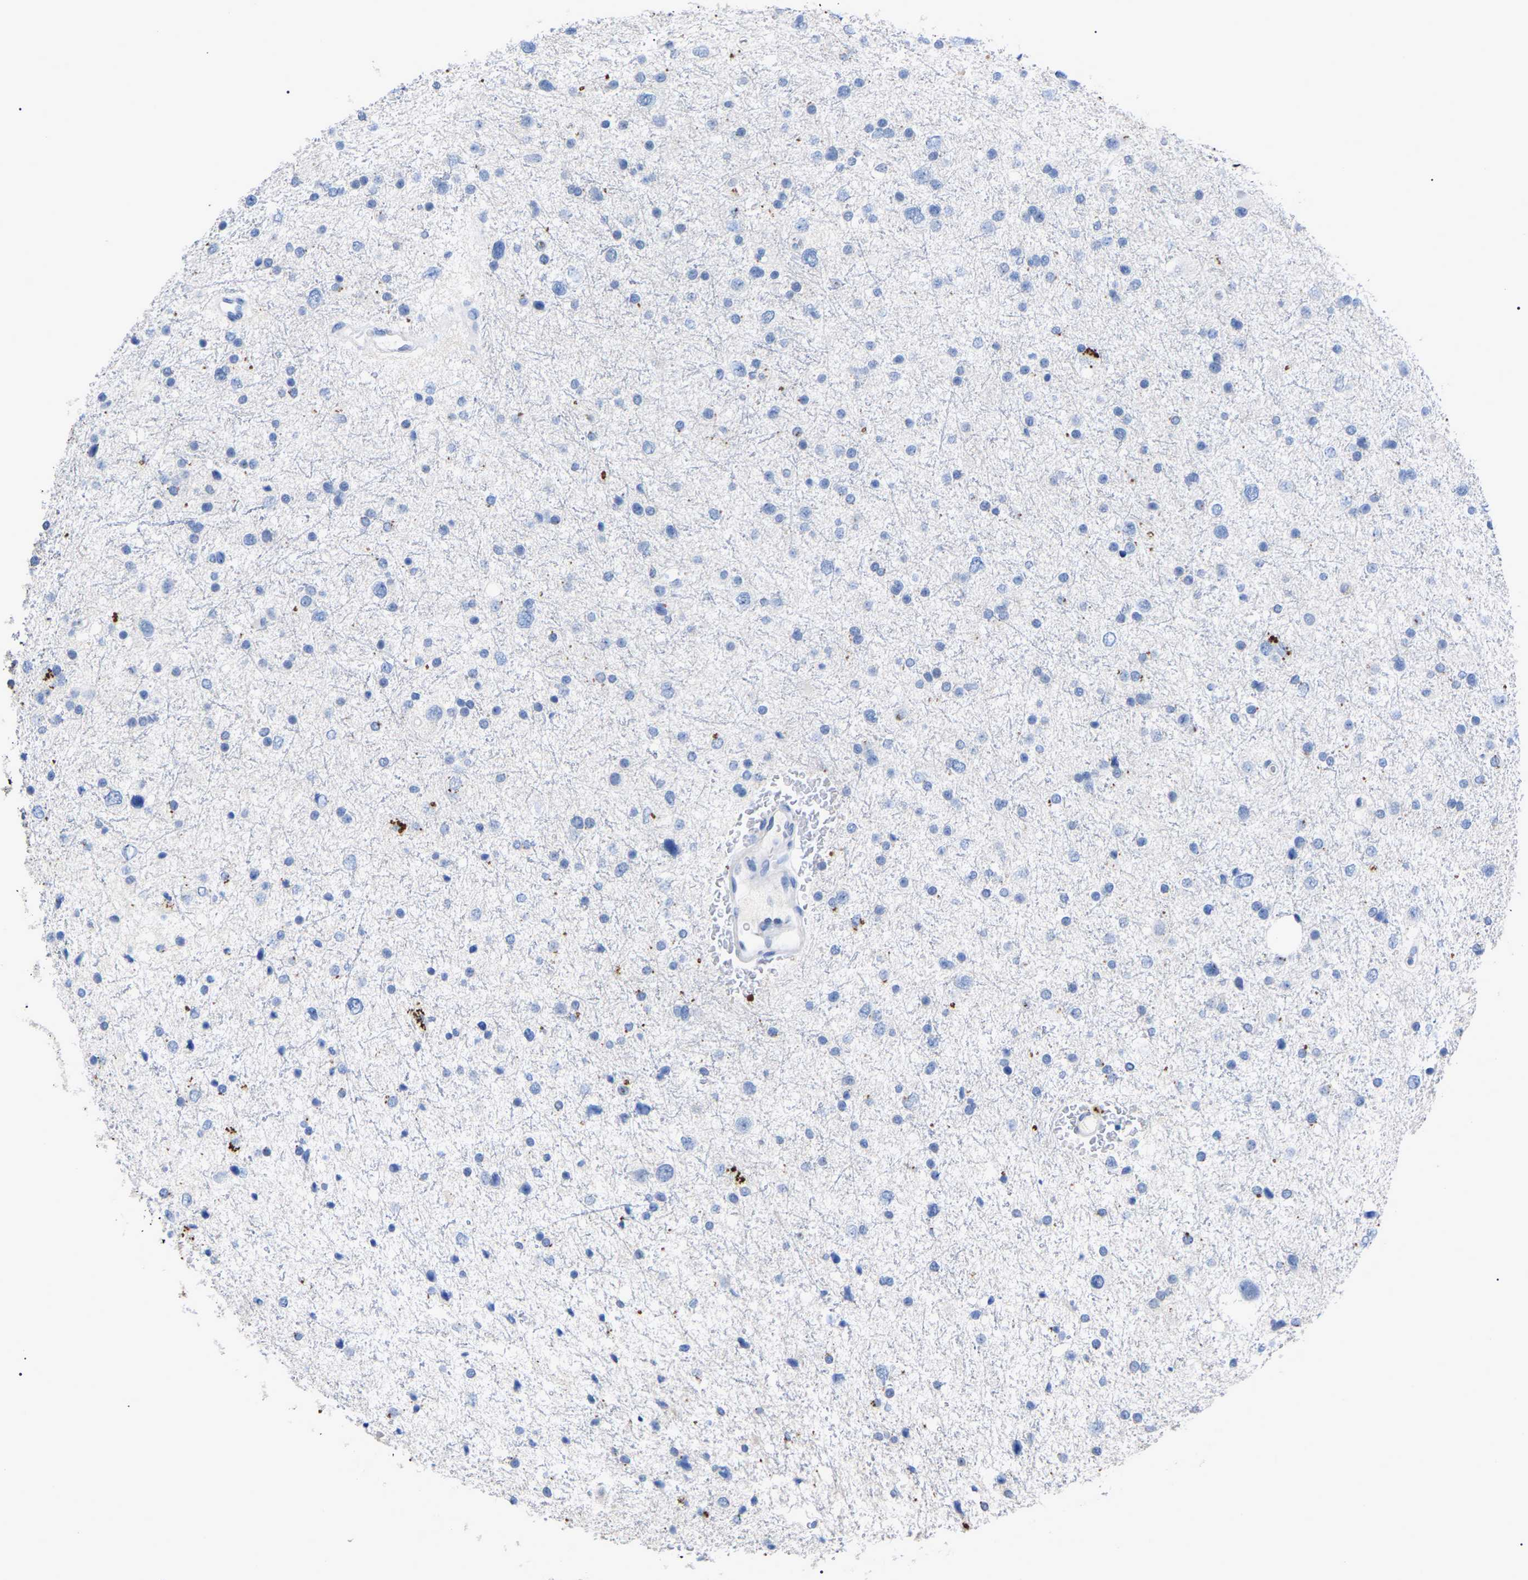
{"staining": {"intensity": "negative", "quantity": "none", "location": "none"}, "tissue": "glioma", "cell_type": "Tumor cells", "image_type": "cancer", "snomed": [{"axis": "morphology", "description": "Glioma, malignant, Low grade"}, {"axis": "topography", "description": "Brain"}], "caption": "Tumor cells are negative for brown protein staining in glioma.", "gene": "SMPD2", "patient": {"sex": "female", "age": 37}}